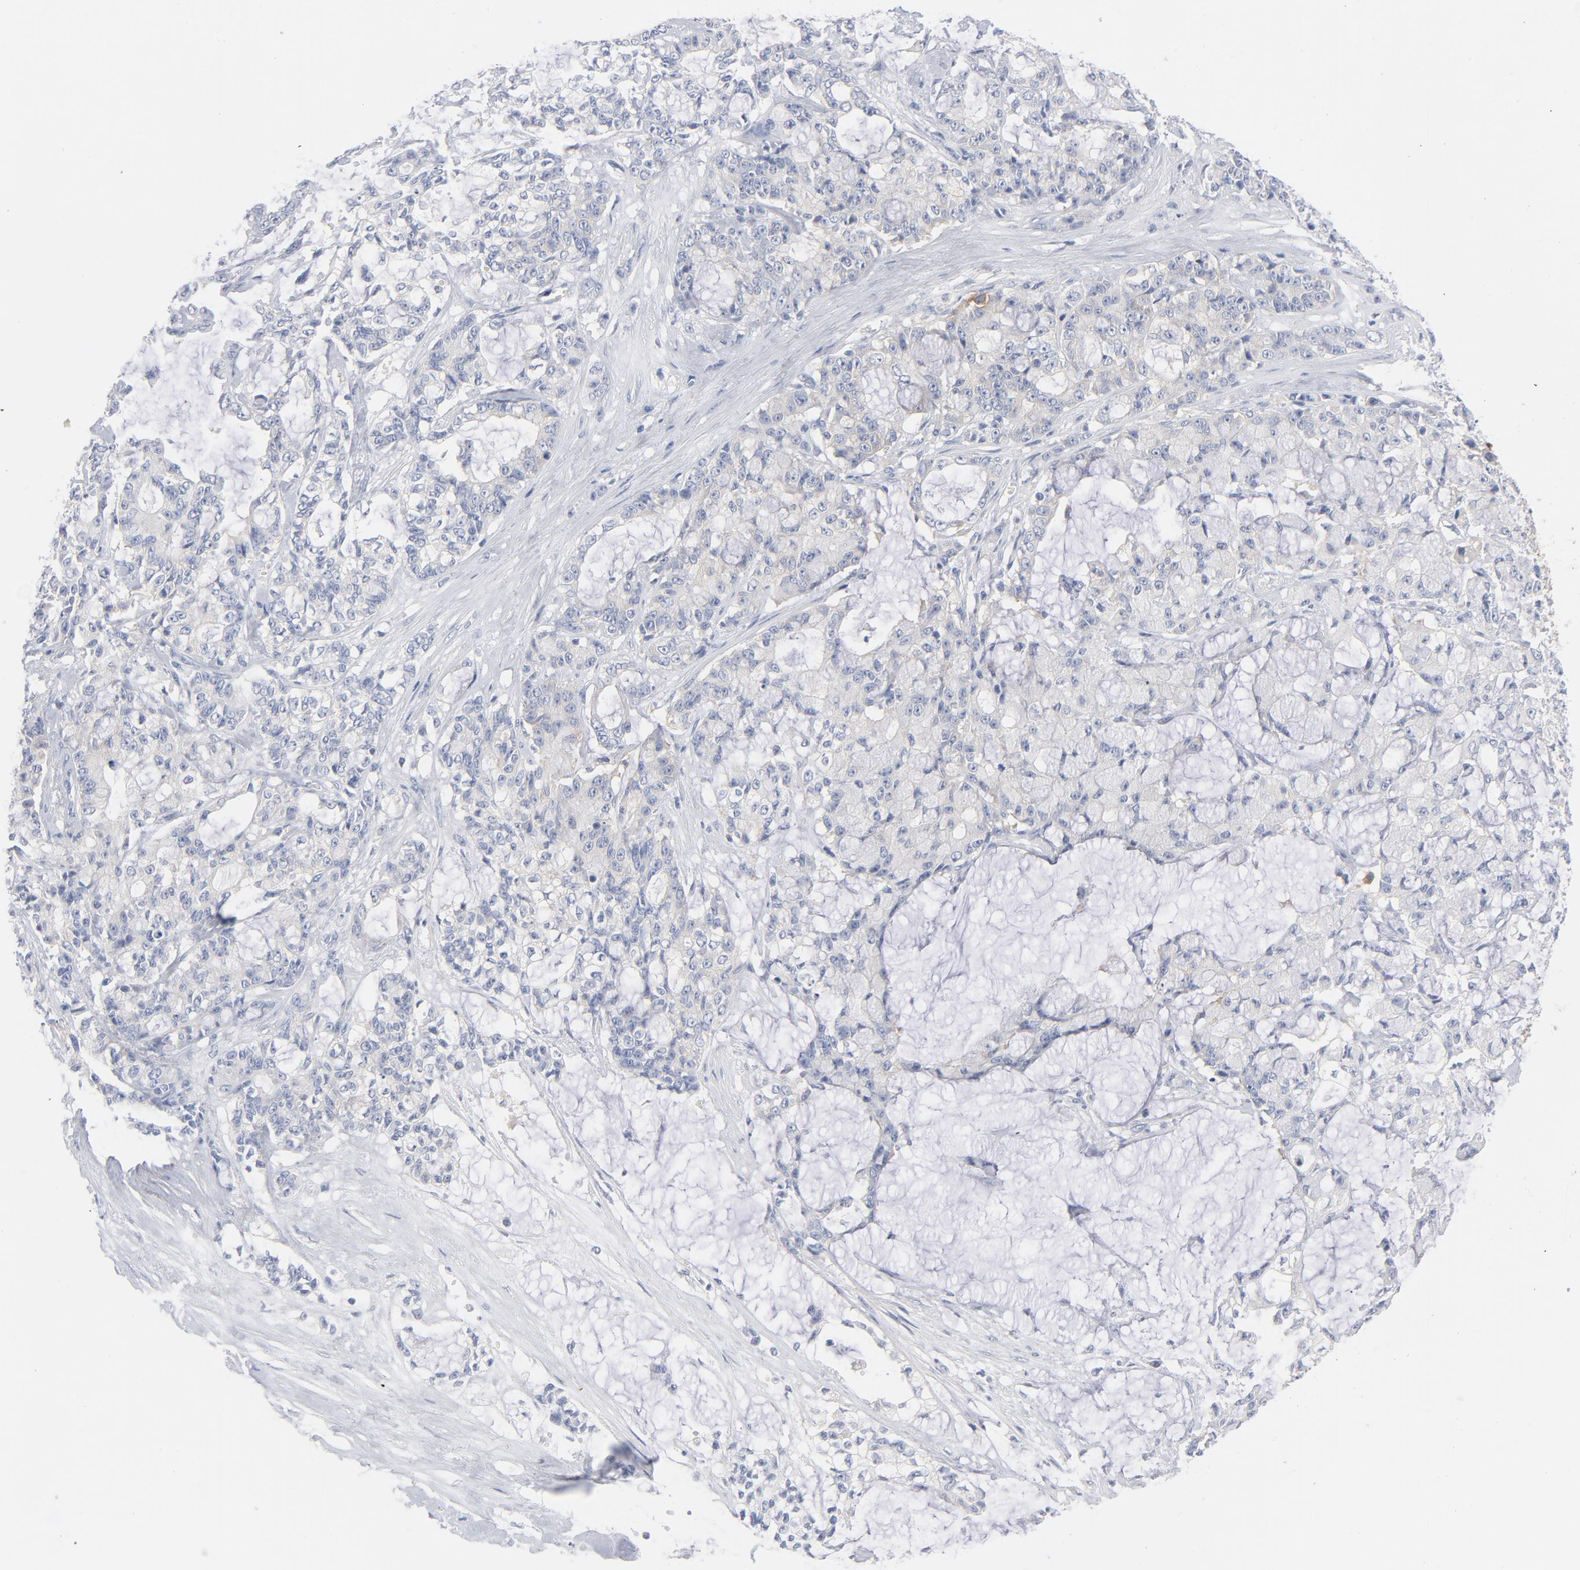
{"staining": {"intensity": "negative", "quantity": "none", "location": "none"}, "tissue": "pancreatic cancer", "cell_type": "Tumor cells", "image_type": "cancer", "snomed": [{"axis": "morphology", "description": "Adenocarcinoma, NOS"}, {"axis": "topography", "description": "Pancreas"}], "caption": "High magnification brightfield microscopy of pancreatic adenocarcinoma stained with DAB (3,3'-diaminobenzidine) (brown) and counterstained with hematoxylin (blue): tumor cells show no significant positivity.", "gene": "CD86", "patient": {"sex": "female", "age": 73}}